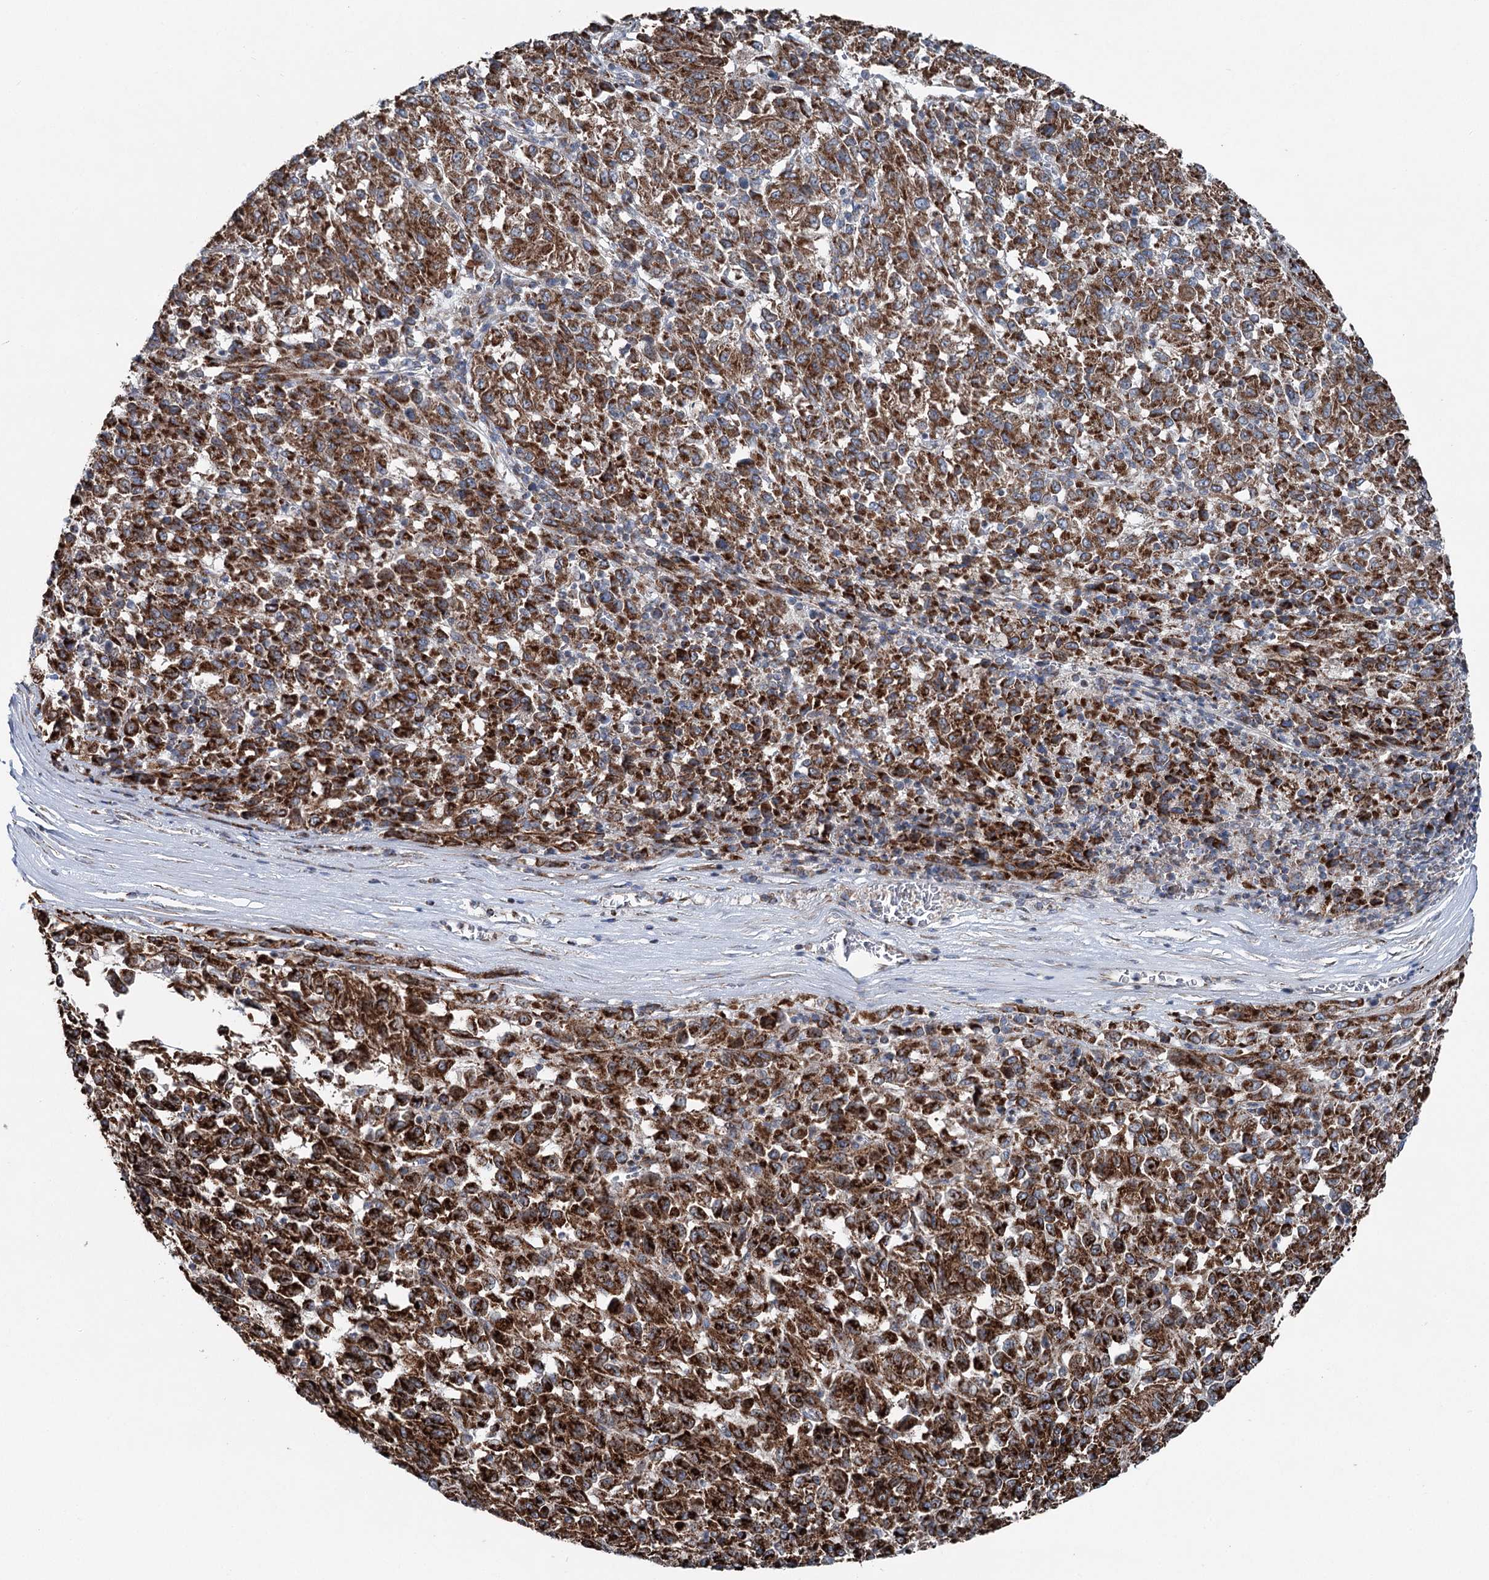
{"staining": {"intensity": "strong", "quantity": ">75%", "location": "cytoplasmic/membranous"}, "tissue": "melanoma", "cell_type": "Tumor cells", "image_type": "cancer", "snomed": [{"axis": "morphology", "description": "Malignant melanoma, Metastatic site"}, {"axis": "topography", "description": "Lung"}], "caption": "About >75% of tumor cells in human malignant melanoma (metastatic site) show strong cytoplasmic/membranous protein expression as visualized by brown immunohistochemical staining.", "gene": "UCN3", "patient": {"sex": "male", "age": 64}}